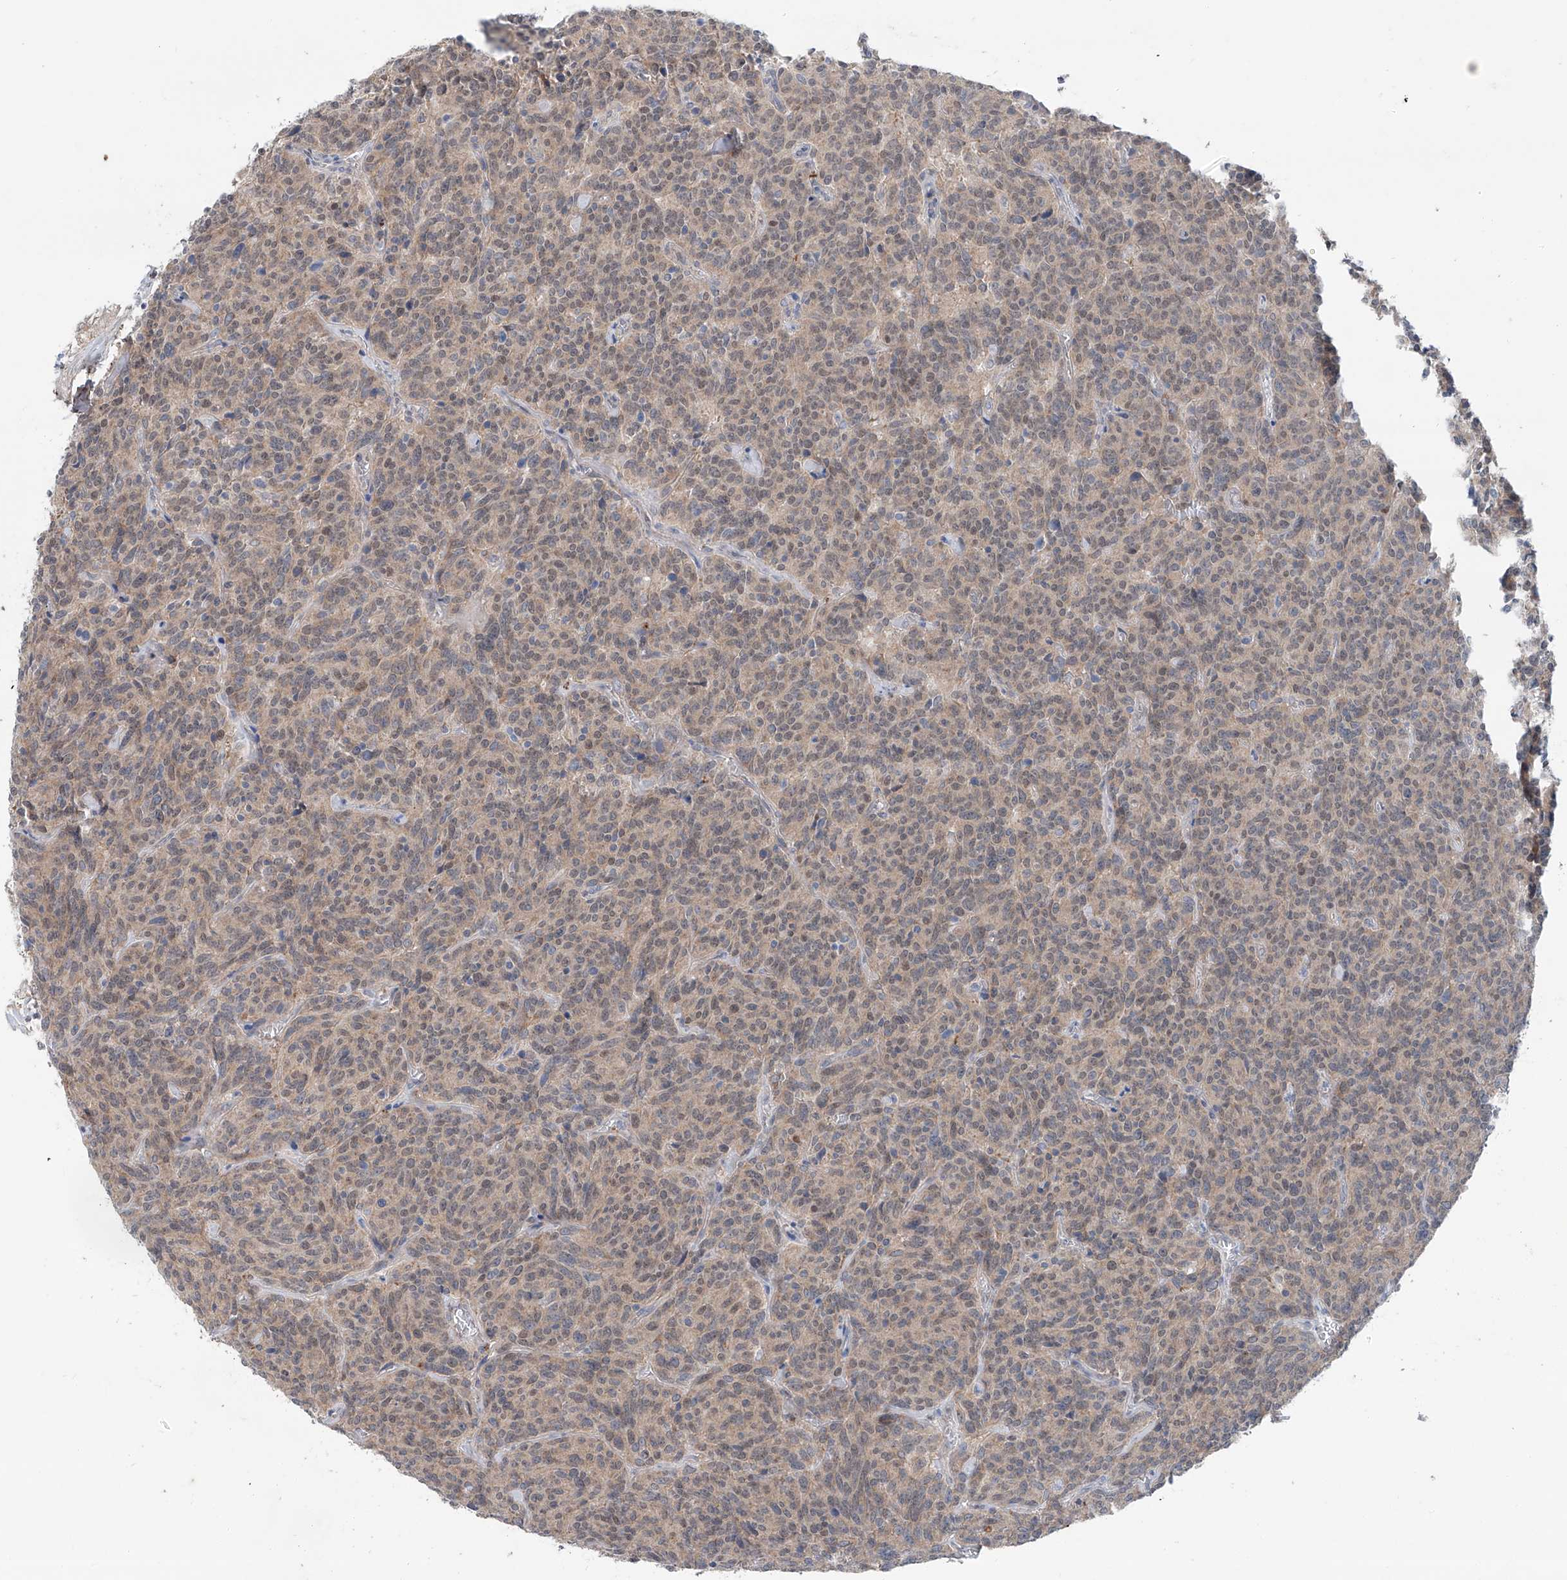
{"staining": {"intensity": "moderate", "quantity": ">75%", "location": "cytoplasmic/membranous,nuclear"}, "tissue": "carcinoid", "cell_type": "Tumor cells", "image_type": "cancer", "snomed": [{"axis": "morphology", "description": "Carcinoid, malignant, NOS"}, {"axis": "topography", "description": "Lung"}], "caption": "Carcinoid stained with a protein marker exhibits moderate staining in tumor cells.", "gene": "SIX4", "patient": {"sex": "female", "age": 46}}